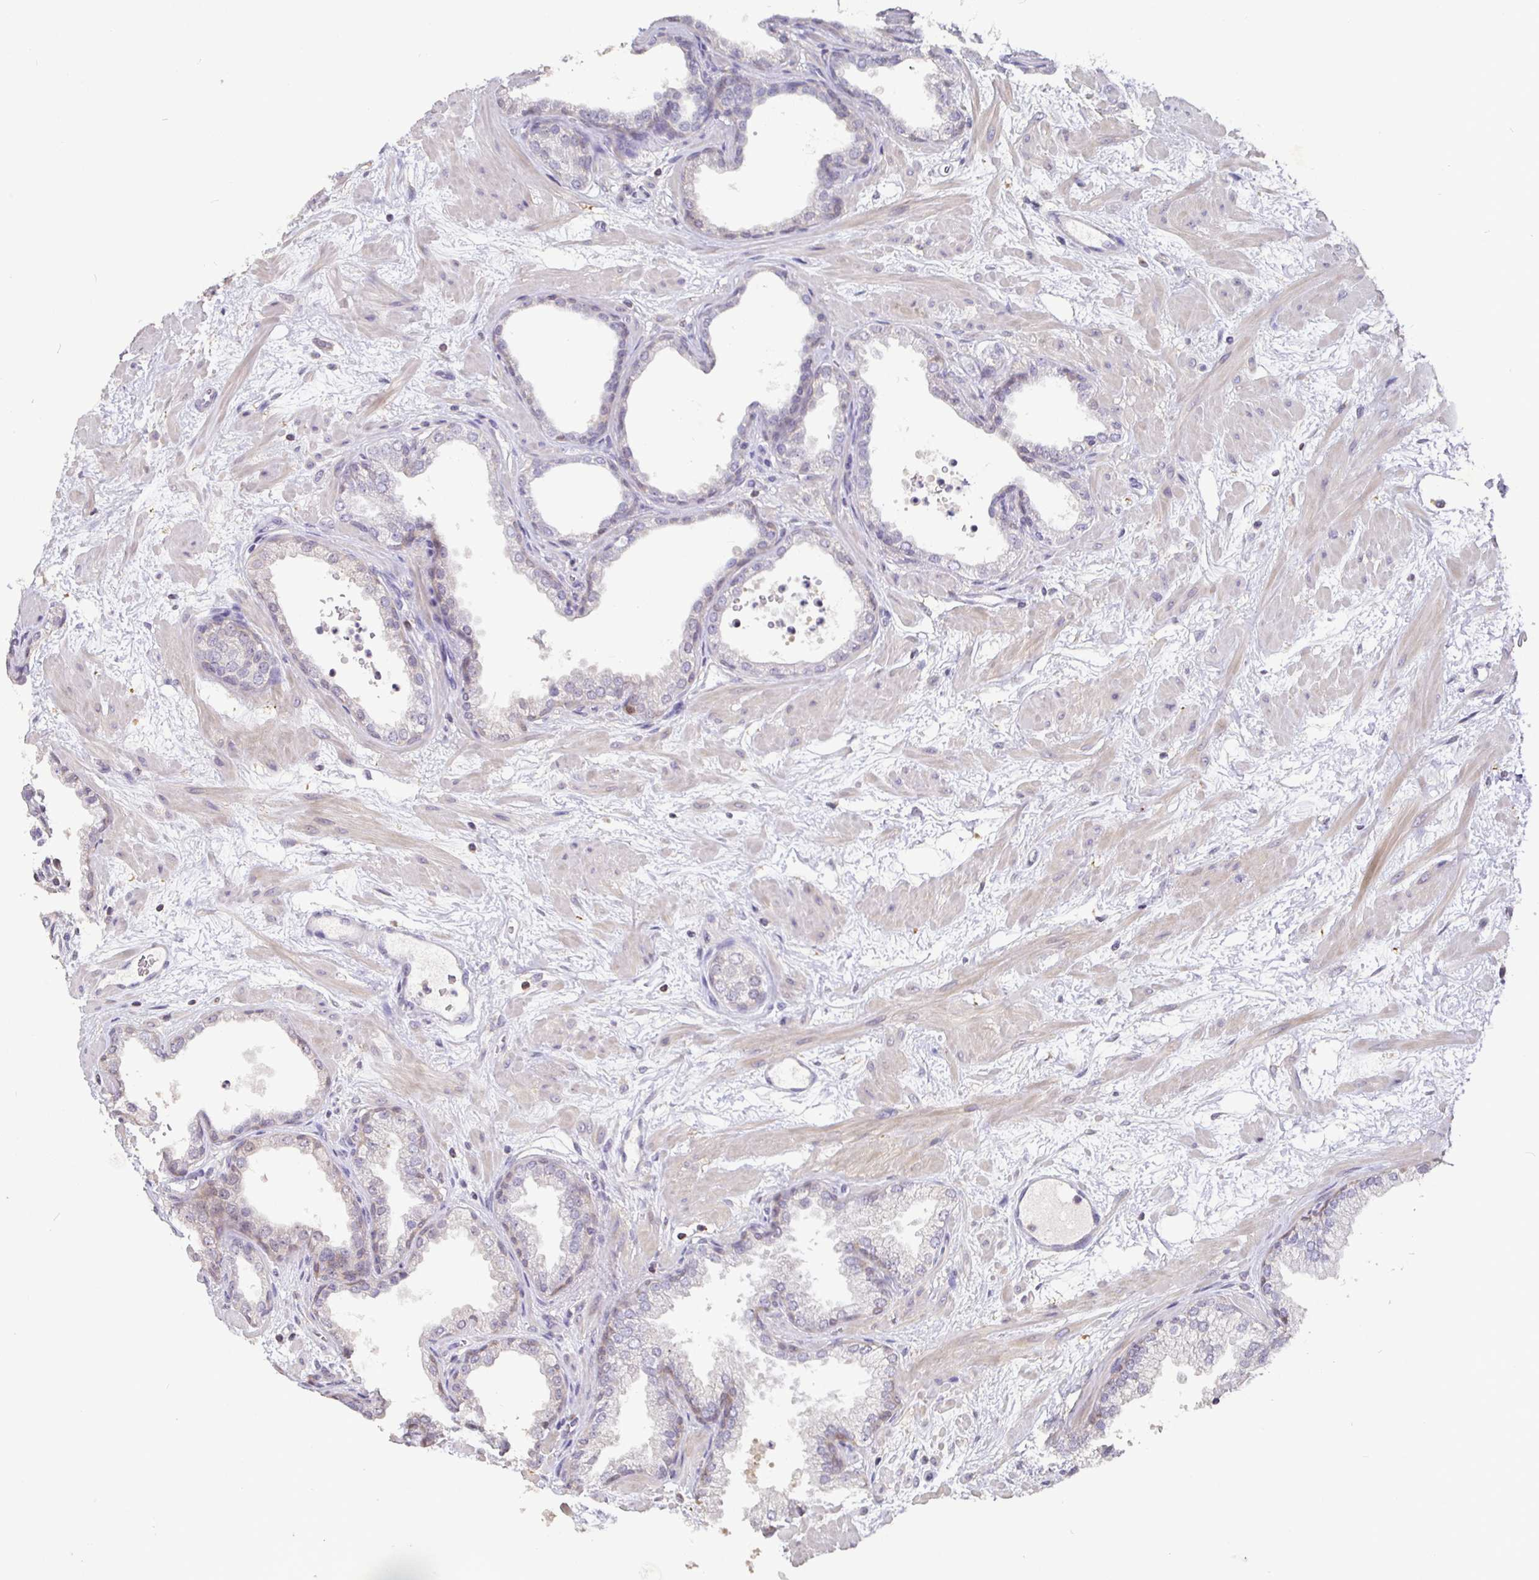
{"staining": {"intensity": "negative", "quantity": "none", "location": "none"}, "tissue": "prostate", "cell_type": "Glandular cells", "image_type": "normal", "snomed": [{"axis": "morphology", "description": "Normal tissue, NOS"}, {"axis": "topography", "description": "Prostate"}], "caption": "Image shows no protein staining in glandular cells of benign prostate. Brightfield microscopy of immunohistochemistry (IHC) stained with DAB (3,3'-diaminobenzidine) (brown) and hematoxylin (blue), captured at high magnification.", "gene": "SHISA4", "patient": {"sex": "male", "age": 37}}